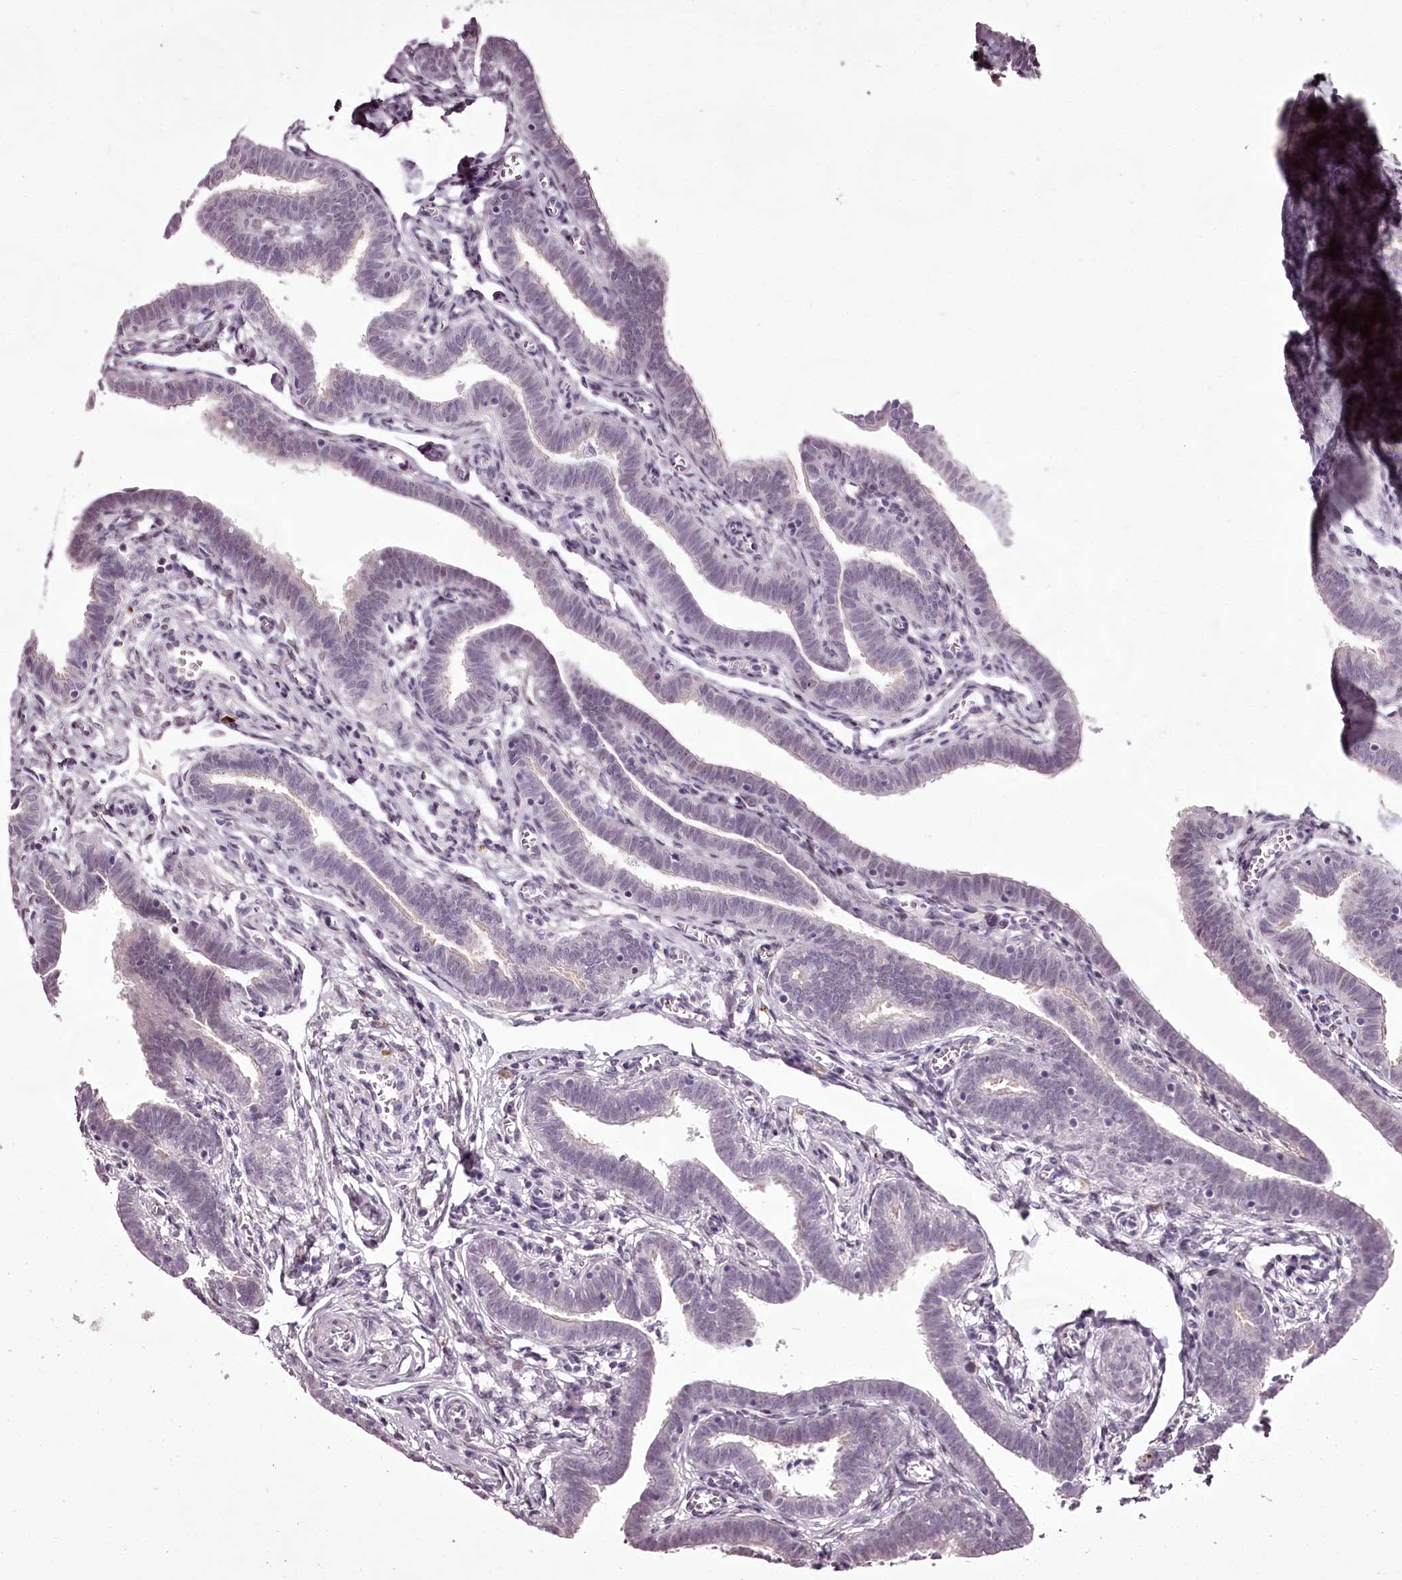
{"staining": {"intensity": "moderate", "quantity": "25%-75%", "location": "cytoplasmic/membranous,nuclear"}, "tissue": "fallopian tube", "cell_type": "Glandular cells", "image_type": "normal", "snomed": [{"axis": "morphology", "description": "Normal tissue, NOS"}, {"axis": "topography", "description": "Fallopian tube"}], "caption": "Immunohistochemistry (IHC) of normal fallopian tube reveals medium levels of moderate cytoplasmic/membranous,nuclear staining in approximately 25%-75% of glandular cells.", "gene": "C1orf56", "patient": {"sex": "female", "age": 36}}